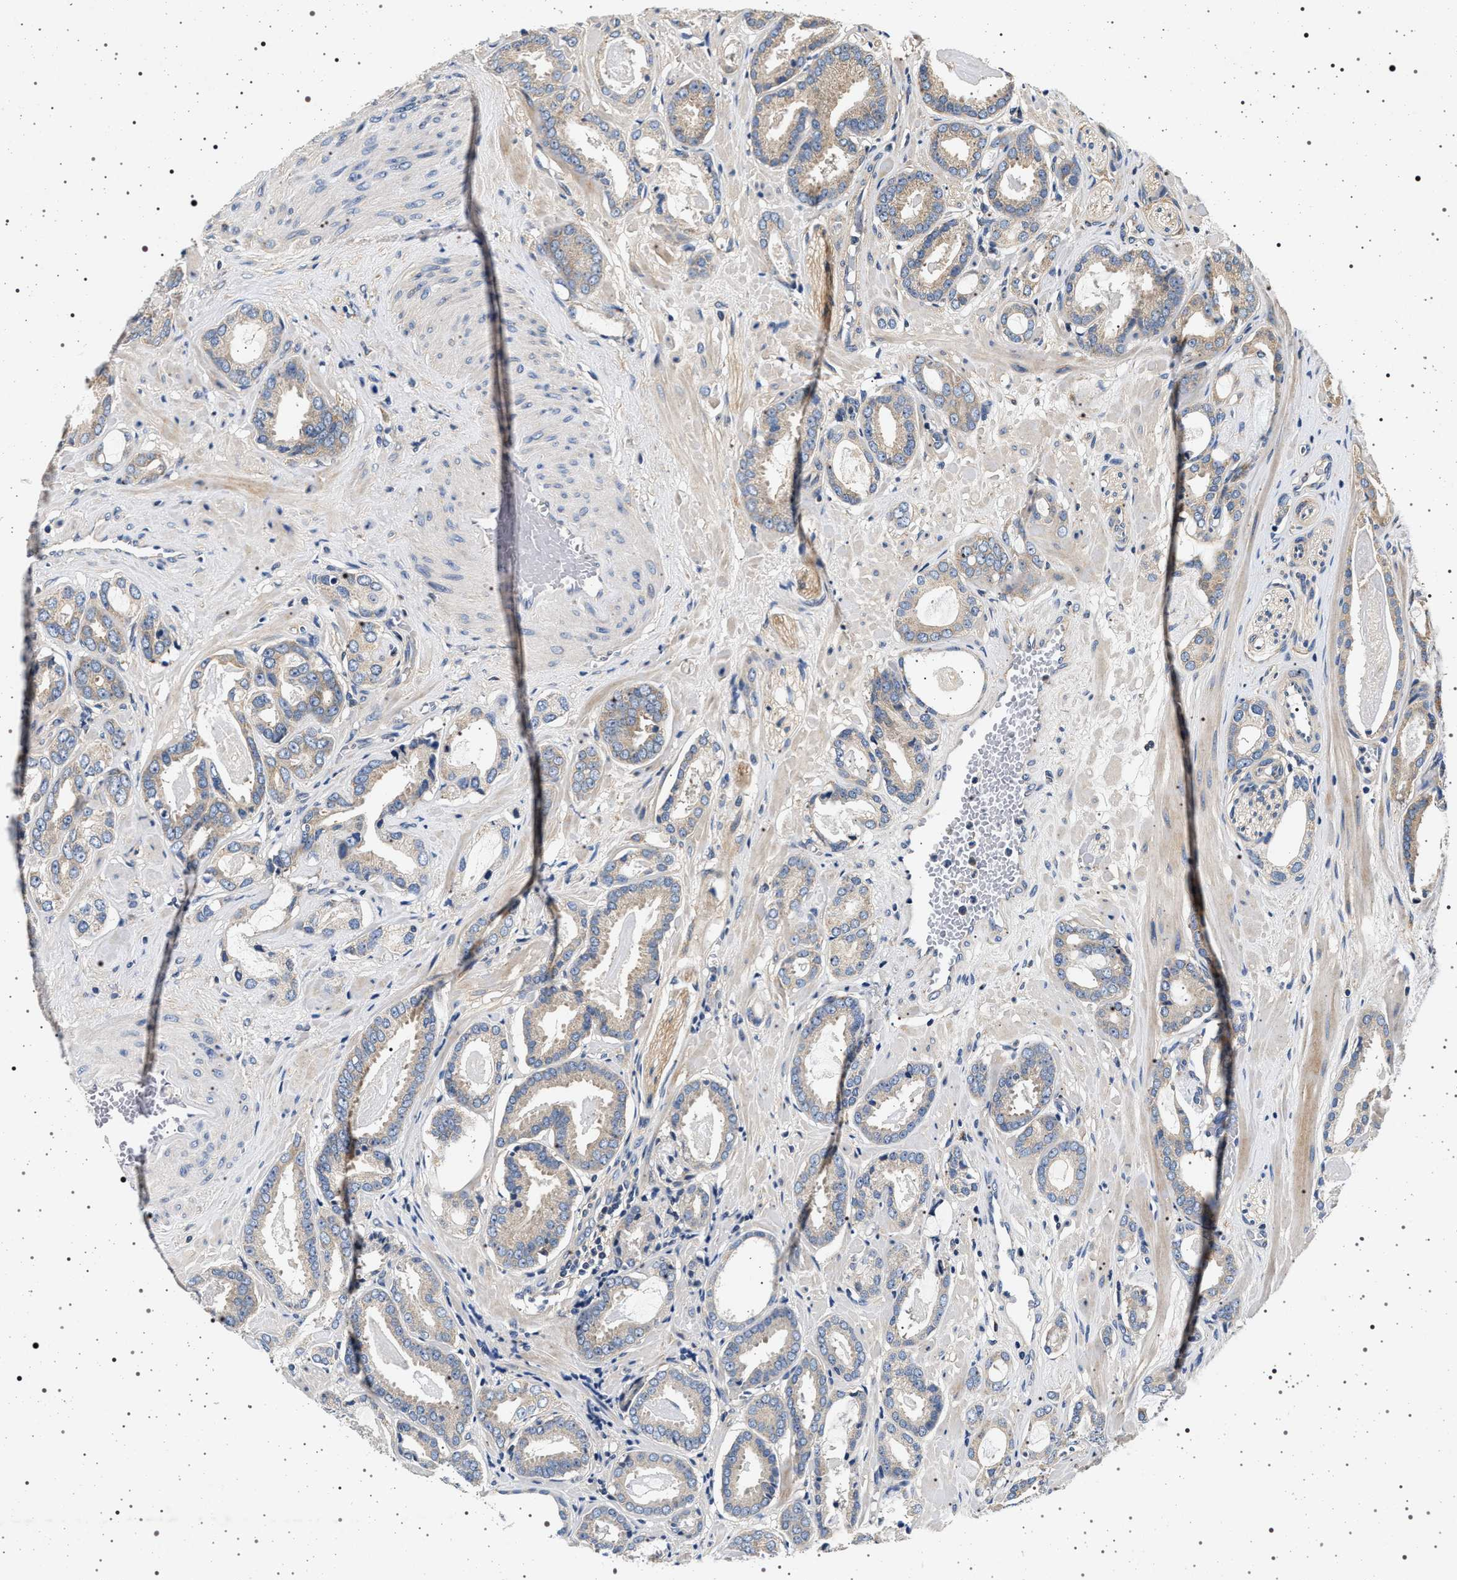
{"staining": {"intensity": "weak", "quantity": "<25%", "location": "cytoplasmic/membranous"}, "tissue": "prostate cancer", "cell_type": "Tumor cells", "image_type": "cancer", "snomed": [{"axis": "morphology", "description": "Adenocarcinoma, Low grade"}, {"axis": "topography", "description": "Prostate"}], "caption": "High magnification brightfield microscopy of low-grade adenocarcinoma (prostate) stained with DAB (brown) and counterstained with hematoxylin (blue): tumor cells show no significant expression.", "gene": "DCBLD2", "patient": {"sex": "male", "age": 53}}